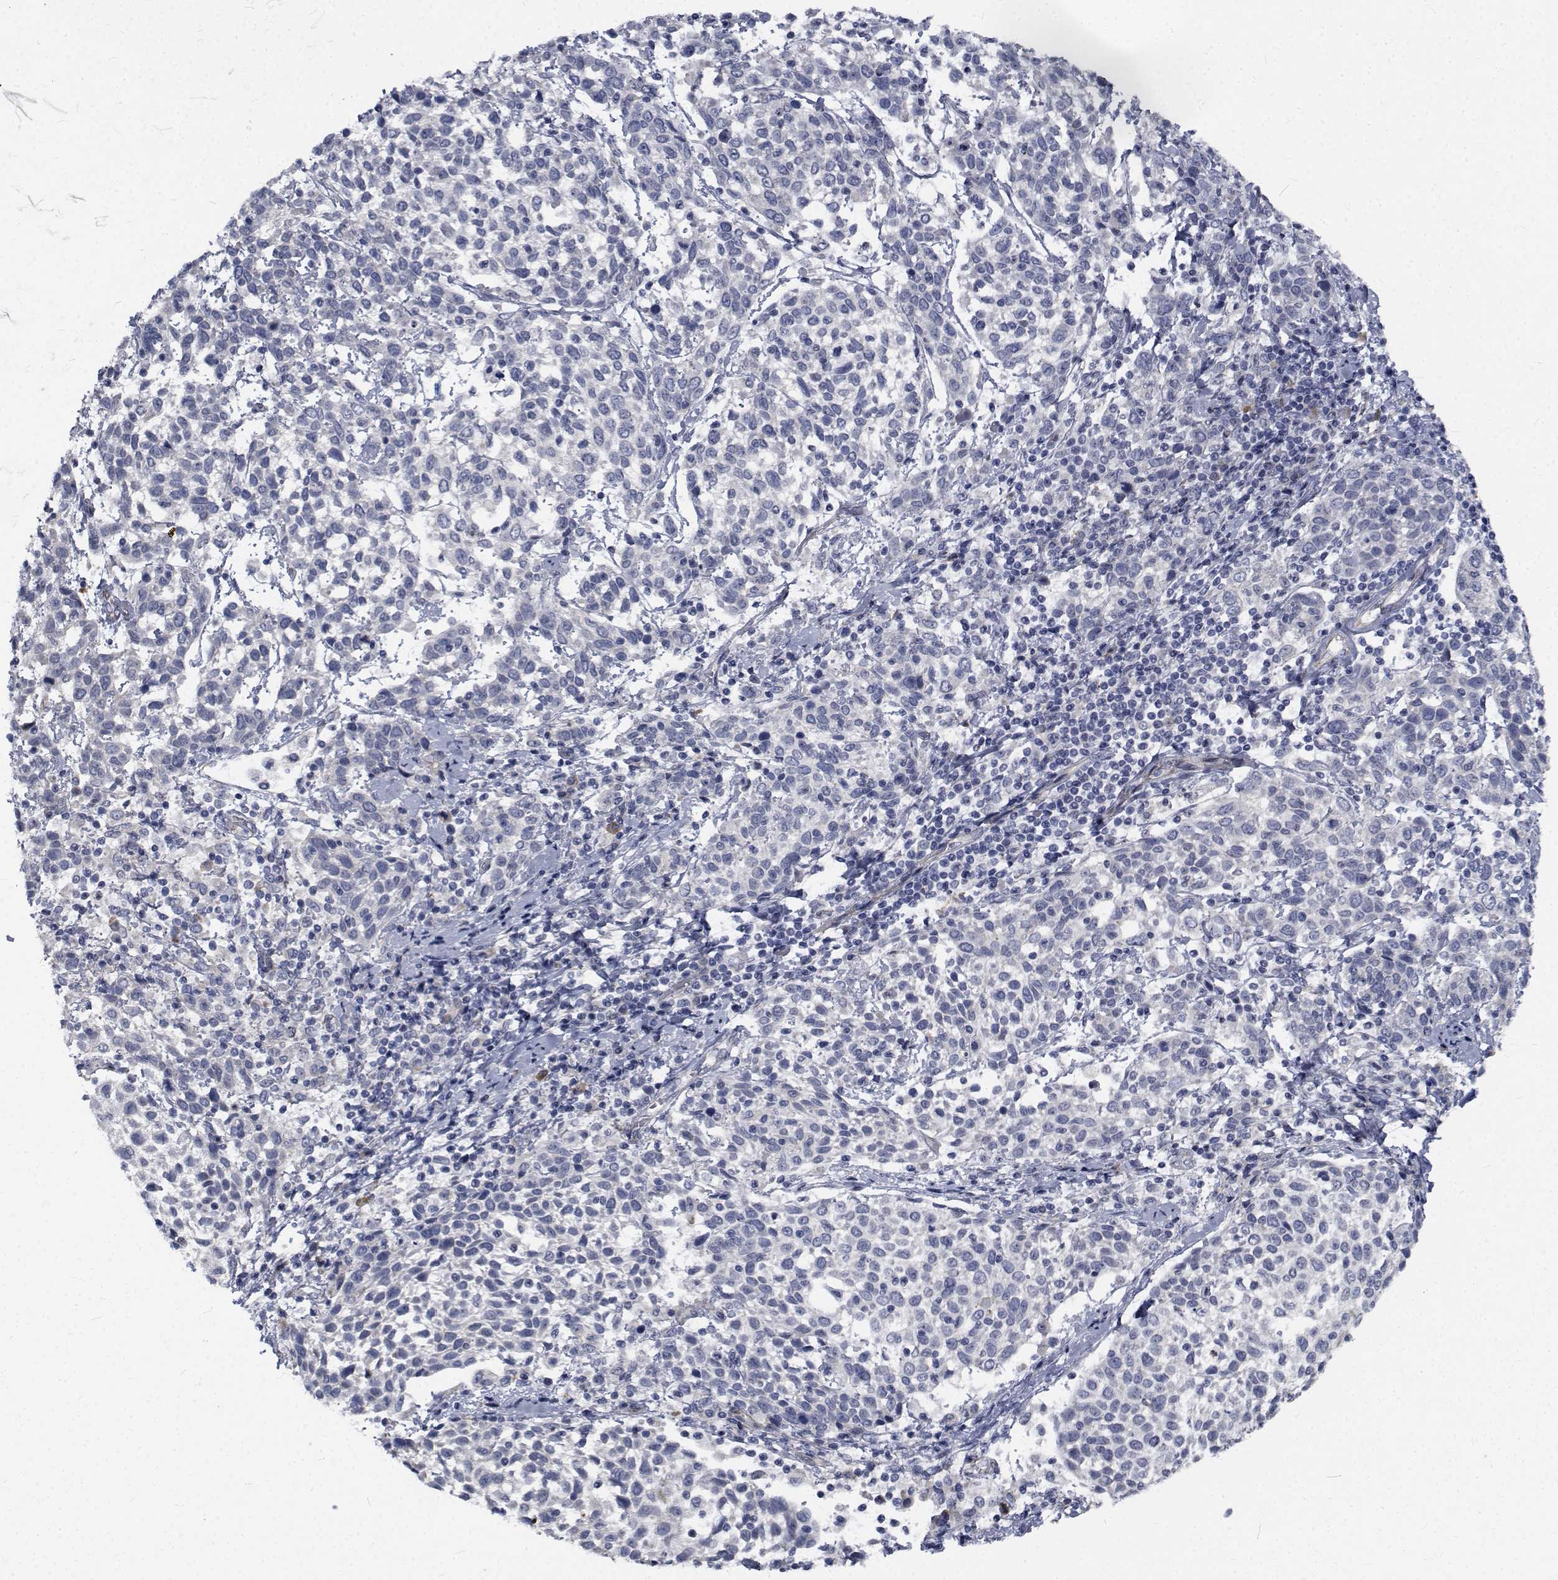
{"staining": {"intensity": "negative", "quantity": "none", "location": "none"}, "tissue": "cervical cancer", "cell_type": "Tumor cells", "image_type": "cancer", "snomed": [{"axis": "morphology", "description": "Squamous cell carcinoma, NOS"}, {"axis": "topography", "description": "Cervix"}], "caption": "This is a photomicrograph of IHC staining of cervical cancer (squamous cell carcinoma), which shows no expression in tumor cells. (DAB (3,3'-diaminobenzidine) immunohistochemistry with hematoxylin counter stain).", "gene": "TTBK1", "patient": {"sex": "female", "age": 61}}